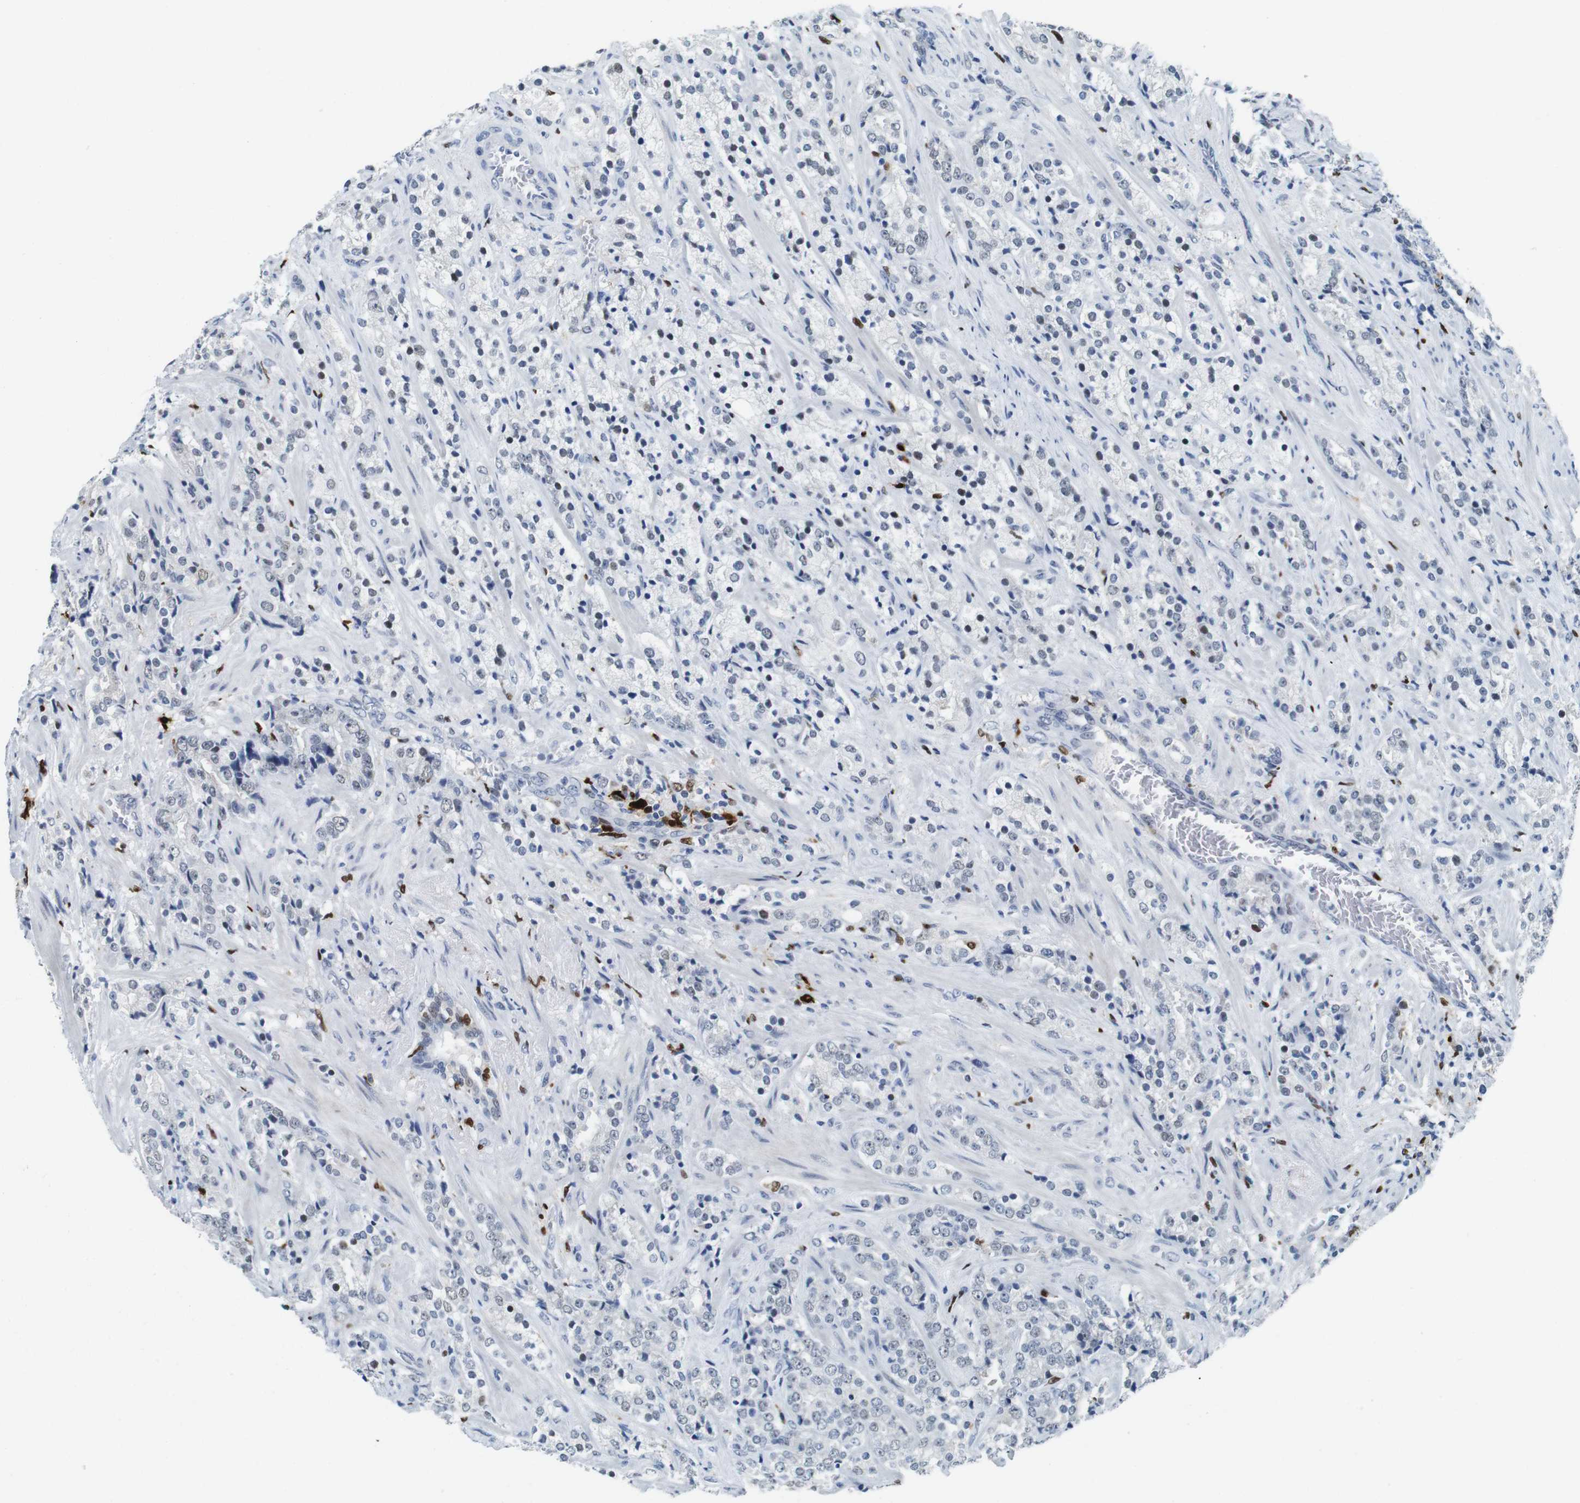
{"staining": {"intensity": "negative", "quantity": "none", "location": "none"}, "tissue": "prostate cancer", "cell_type": "Tumor cells", "image_type": "cancer", "snomed": [{"axis": "morphology", "description": "Adenocarcinoma, High grade"}, {"axis": "topography", "description": "Prostate"}], "caption": "Protein analysis of prostate high-grade adenocarcinoma exhibits no significant expression in tumor cells.", "gene": "IRF8", "patient": {"sex": "male", "age": 71}}